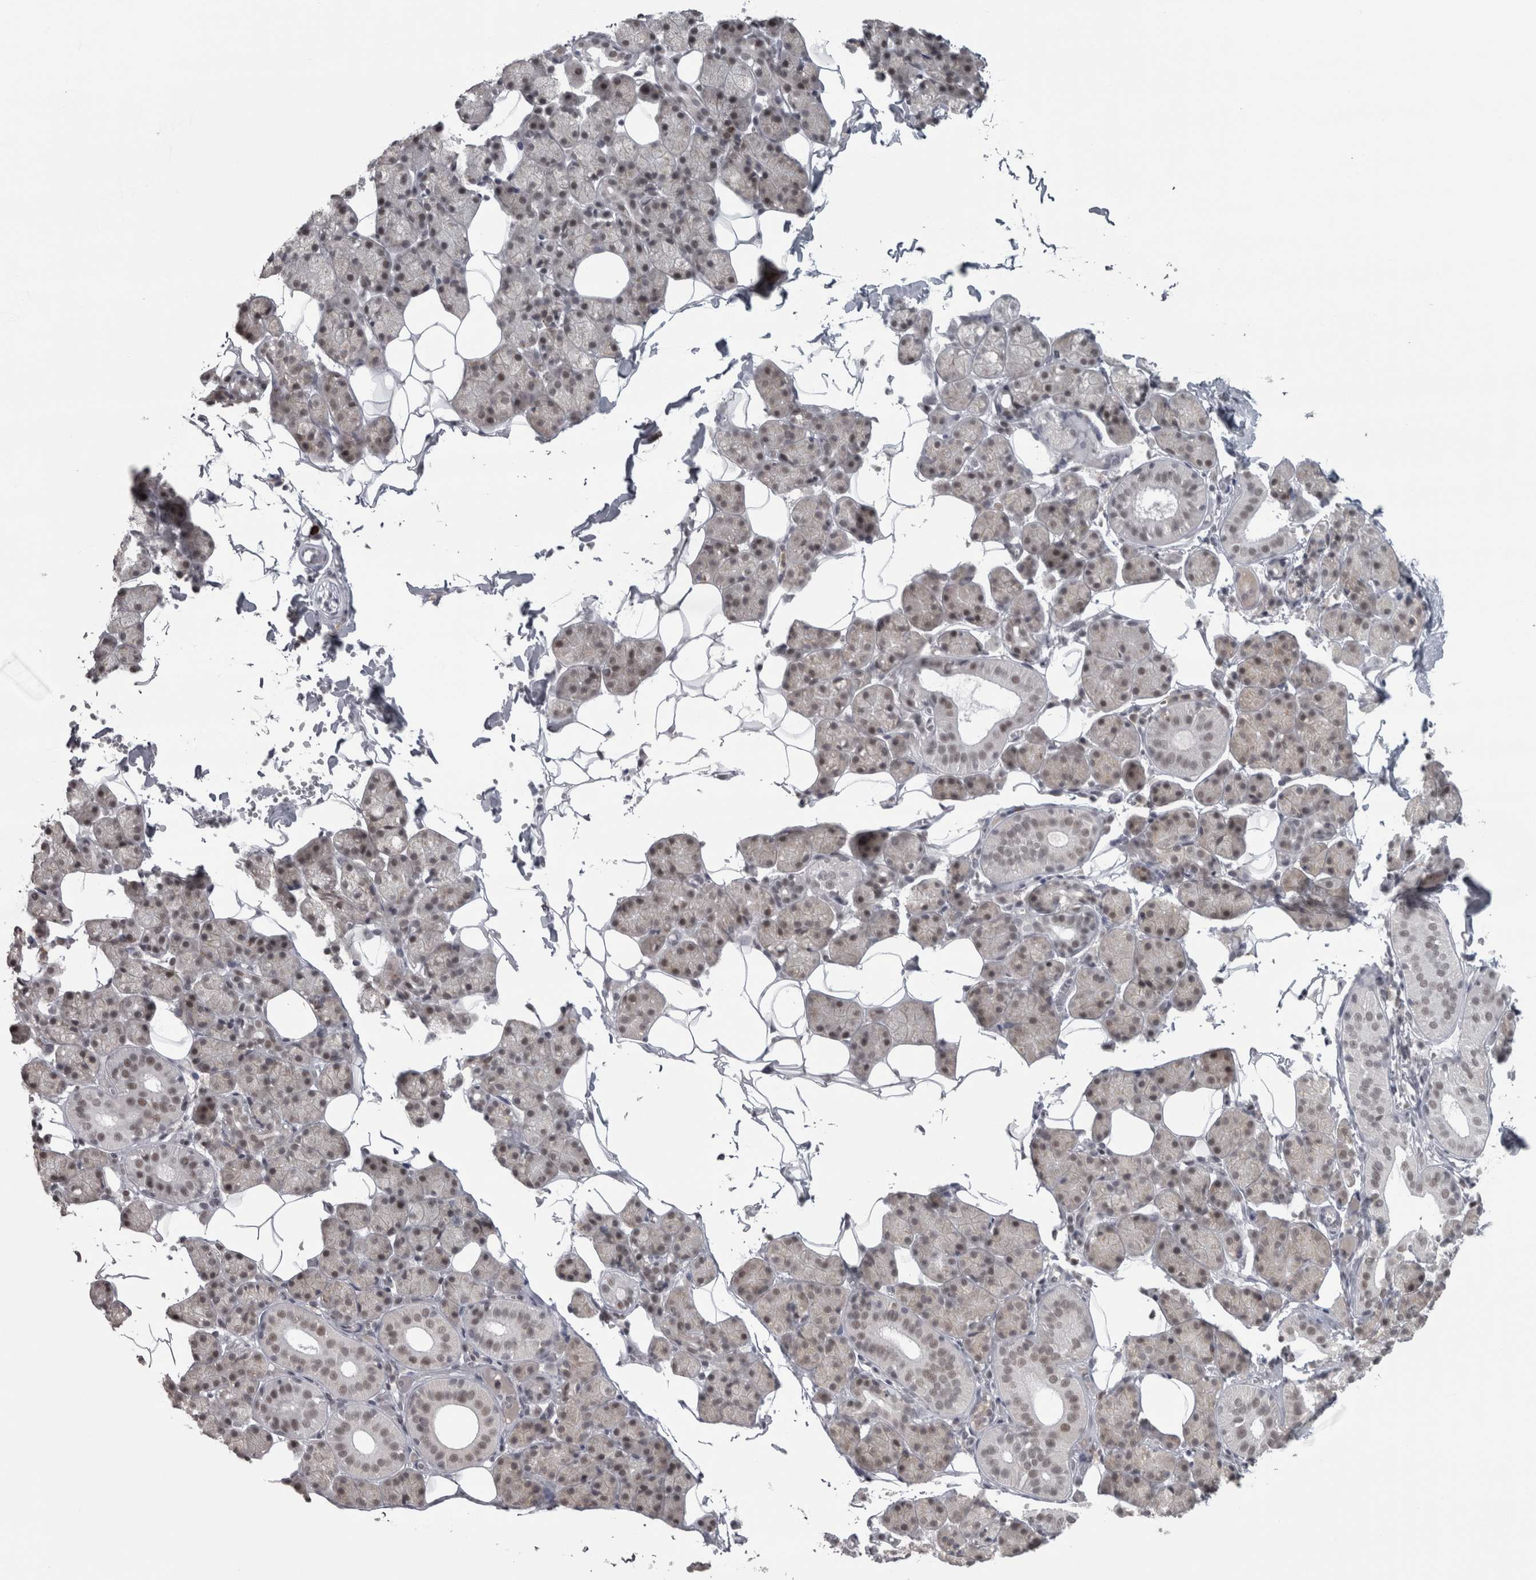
{"staining": {"intensity": "moderate", "quantity": "<25%", "location": "cytoplasmic/membranous,nuclear"}, "tissue": "salivary gland", "cell_type": "Glandular cells", "image_type": "normal", "snomed": [{"axis": "morphology", "description": "Normal tissue, NOS"}, {"axis": "topography", "description": "Salivary gland"}], "caption": "IHC (DAB) staining of unremarkable salivary gland reveals moderate cytoplasmic/membranous,nuclear protein positivity in about <25% of glandular cells. (IHC, brightfield microscopy, high magnification).", "gene": "MICU3", "patient": {"sex": "female", "age": 33}}